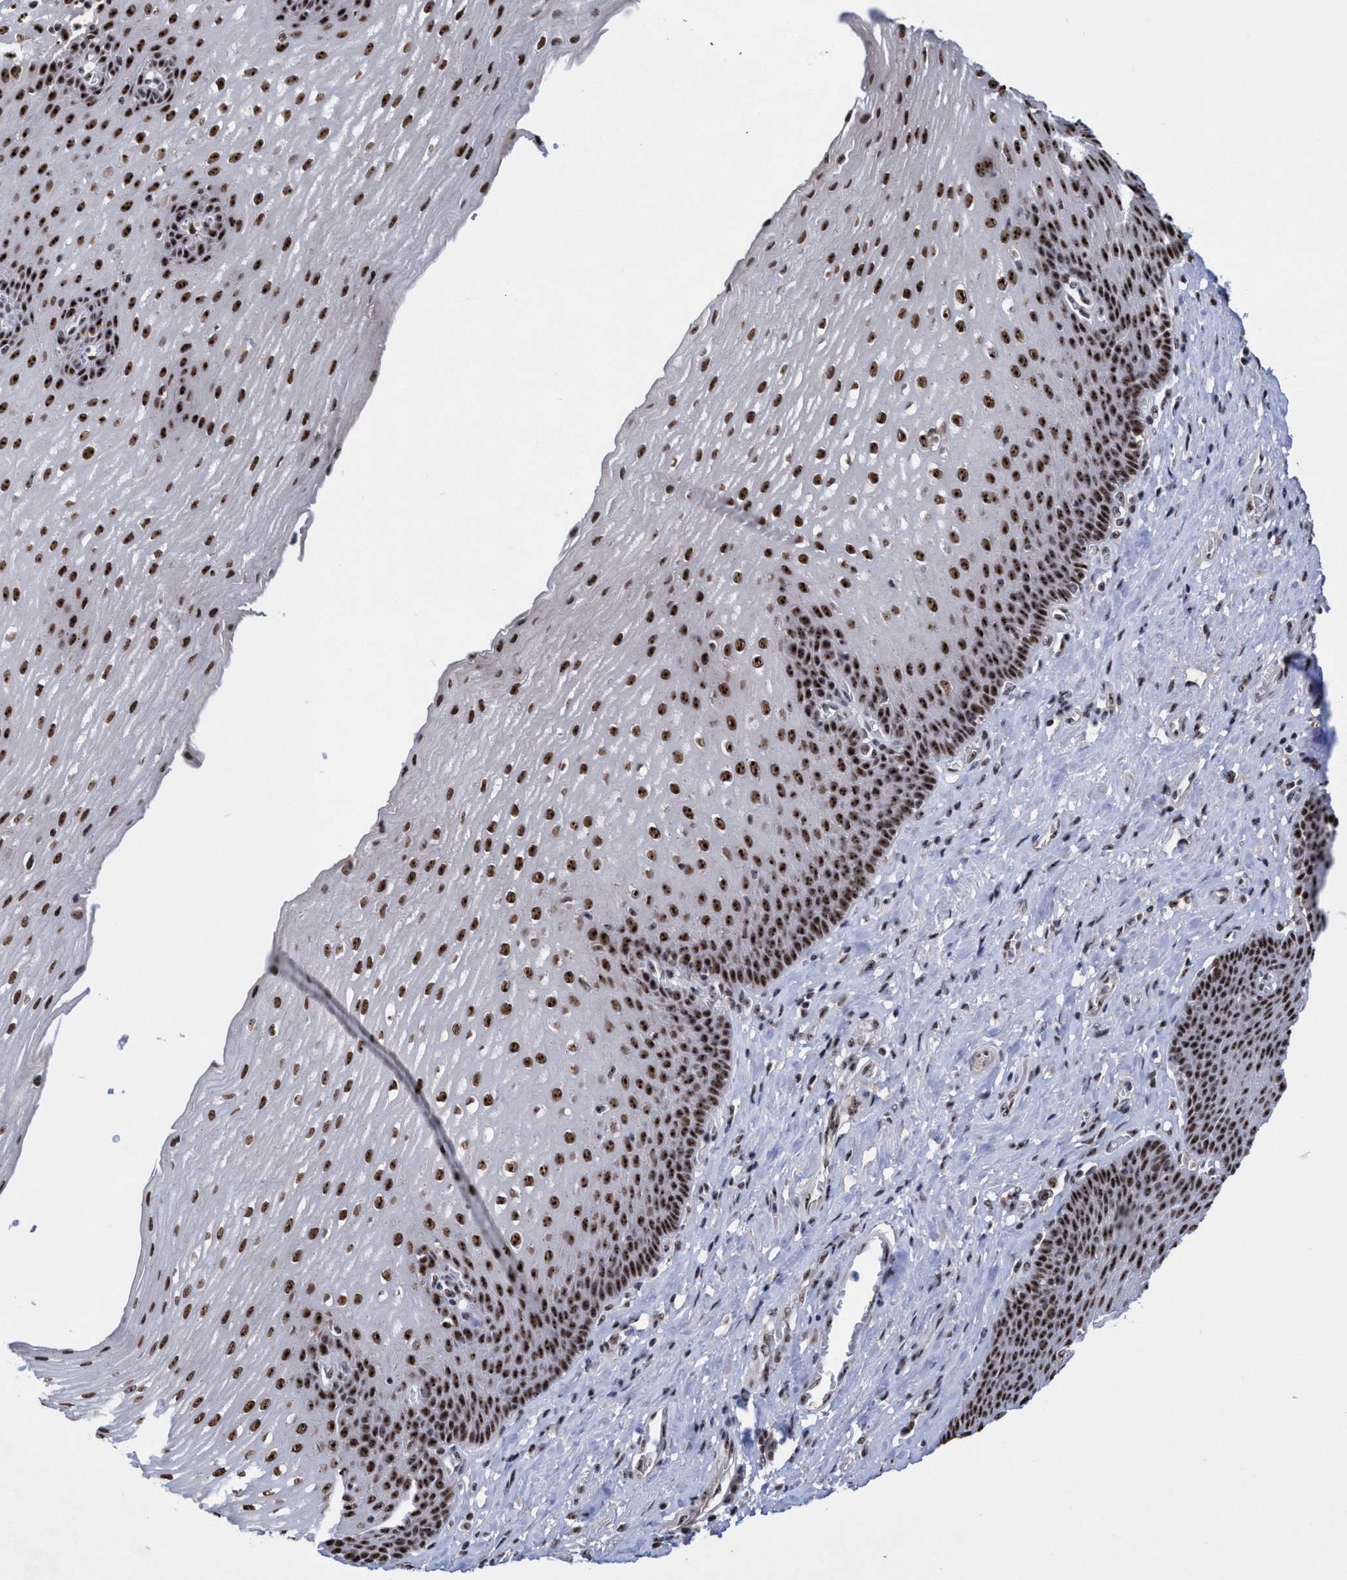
{"staining": {"intensity": "strong", "quantity": ">75%", "location": "nuclear"}, "tissue": "esophagus", "cell_type": "Squamous epithelial cells", "image_type": "normal", "snomed": [{"axis": "morphology", "description": "Normal tissue, NOS"}, {"axis": "topography", "description": "Esophagus"}], "caption": "A brown stain labels strong nuclear expression of a protein in squamous epithelial cells of benign esophagus. Immunohistochemistry (ihc) stains the protein in brown and the nuclei are stained blue.", "gene": "EFCAB10", "patient": {"sex": "male", "age": 48}}